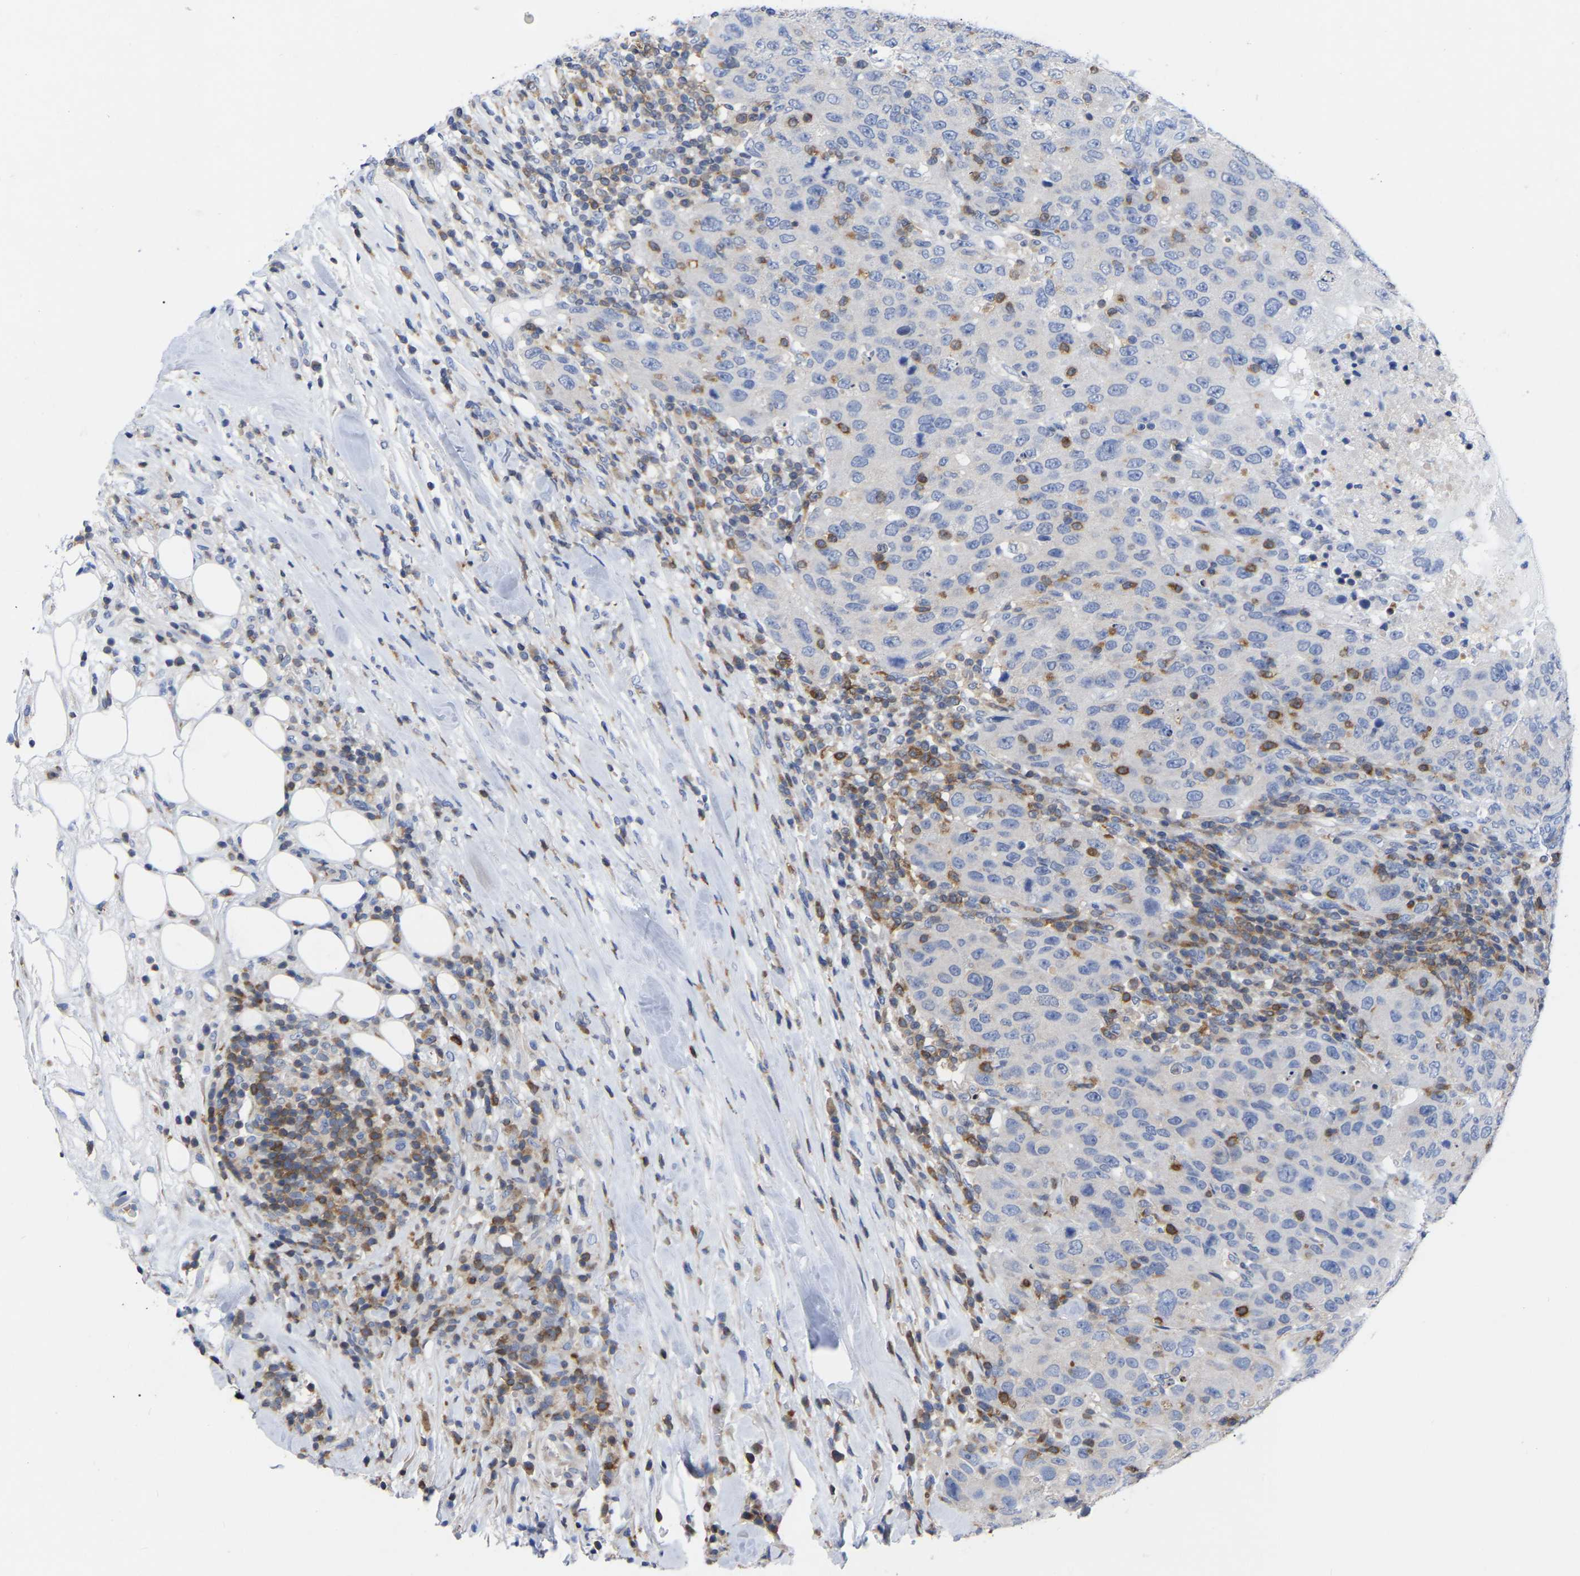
{"staining": {"intensity": "negative", "quantity": "none", "location": "none"}, "tissue": "breast cancer", "cell_type": "Tumor cells", "image_type": "cancer", "snomed": [{"axis": "morphology", "description": "Duct carcinoma"}, {"axis": "topography", "description": "Breast"}], "caption": "The photomicrograph exhibits no significant staining in tumor cells of breast intraductal carcinoma. (IHC, brightfield microscopy, high magnification).", "gene": "PTPN7", "patient": {"sex": "female", "age": 37}}